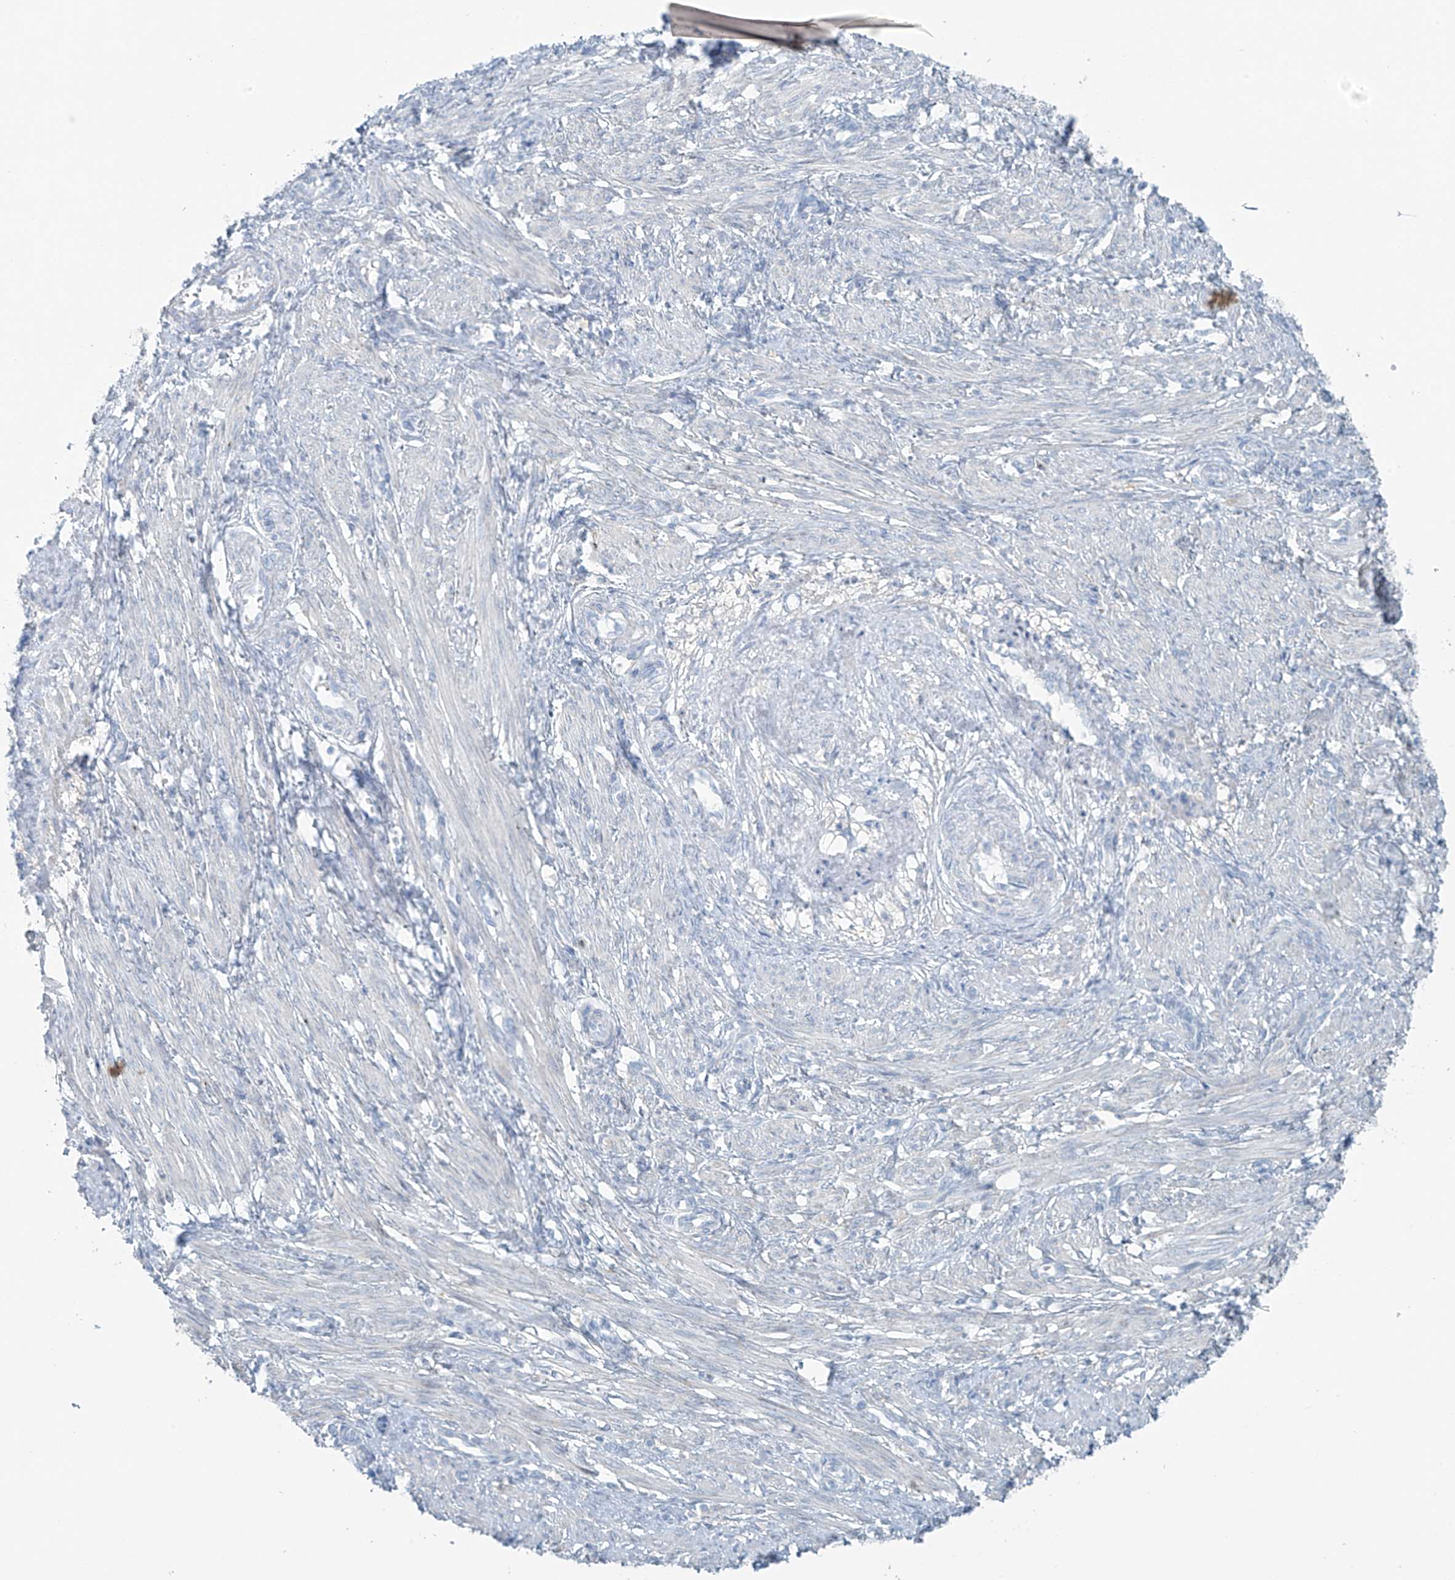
{"staining": {"intensity": "negative", "quantity": "none", "location": "none"}, "tissue": "smooth muscle", "cell_type": "Smooth muscle cells", "image_type": "normal", "snomed": [{"axis": "morphology", "description": "Normal tissue, NOS"}, {"axis": "topography", "description": "Endometrium"}], "caption": "This is a micrograph of immunohistochemistry (IHC) staining of unremarkable smooth muscle, which shows no staining in smooth muscle cells. Brightfield microscopy of immunohistochemistry stained with DAB (brown) and hematoxylin (blue), captured at high magnification.", "gene": "SLC25A43", "patient": {"sex": "female", "age": 33}}